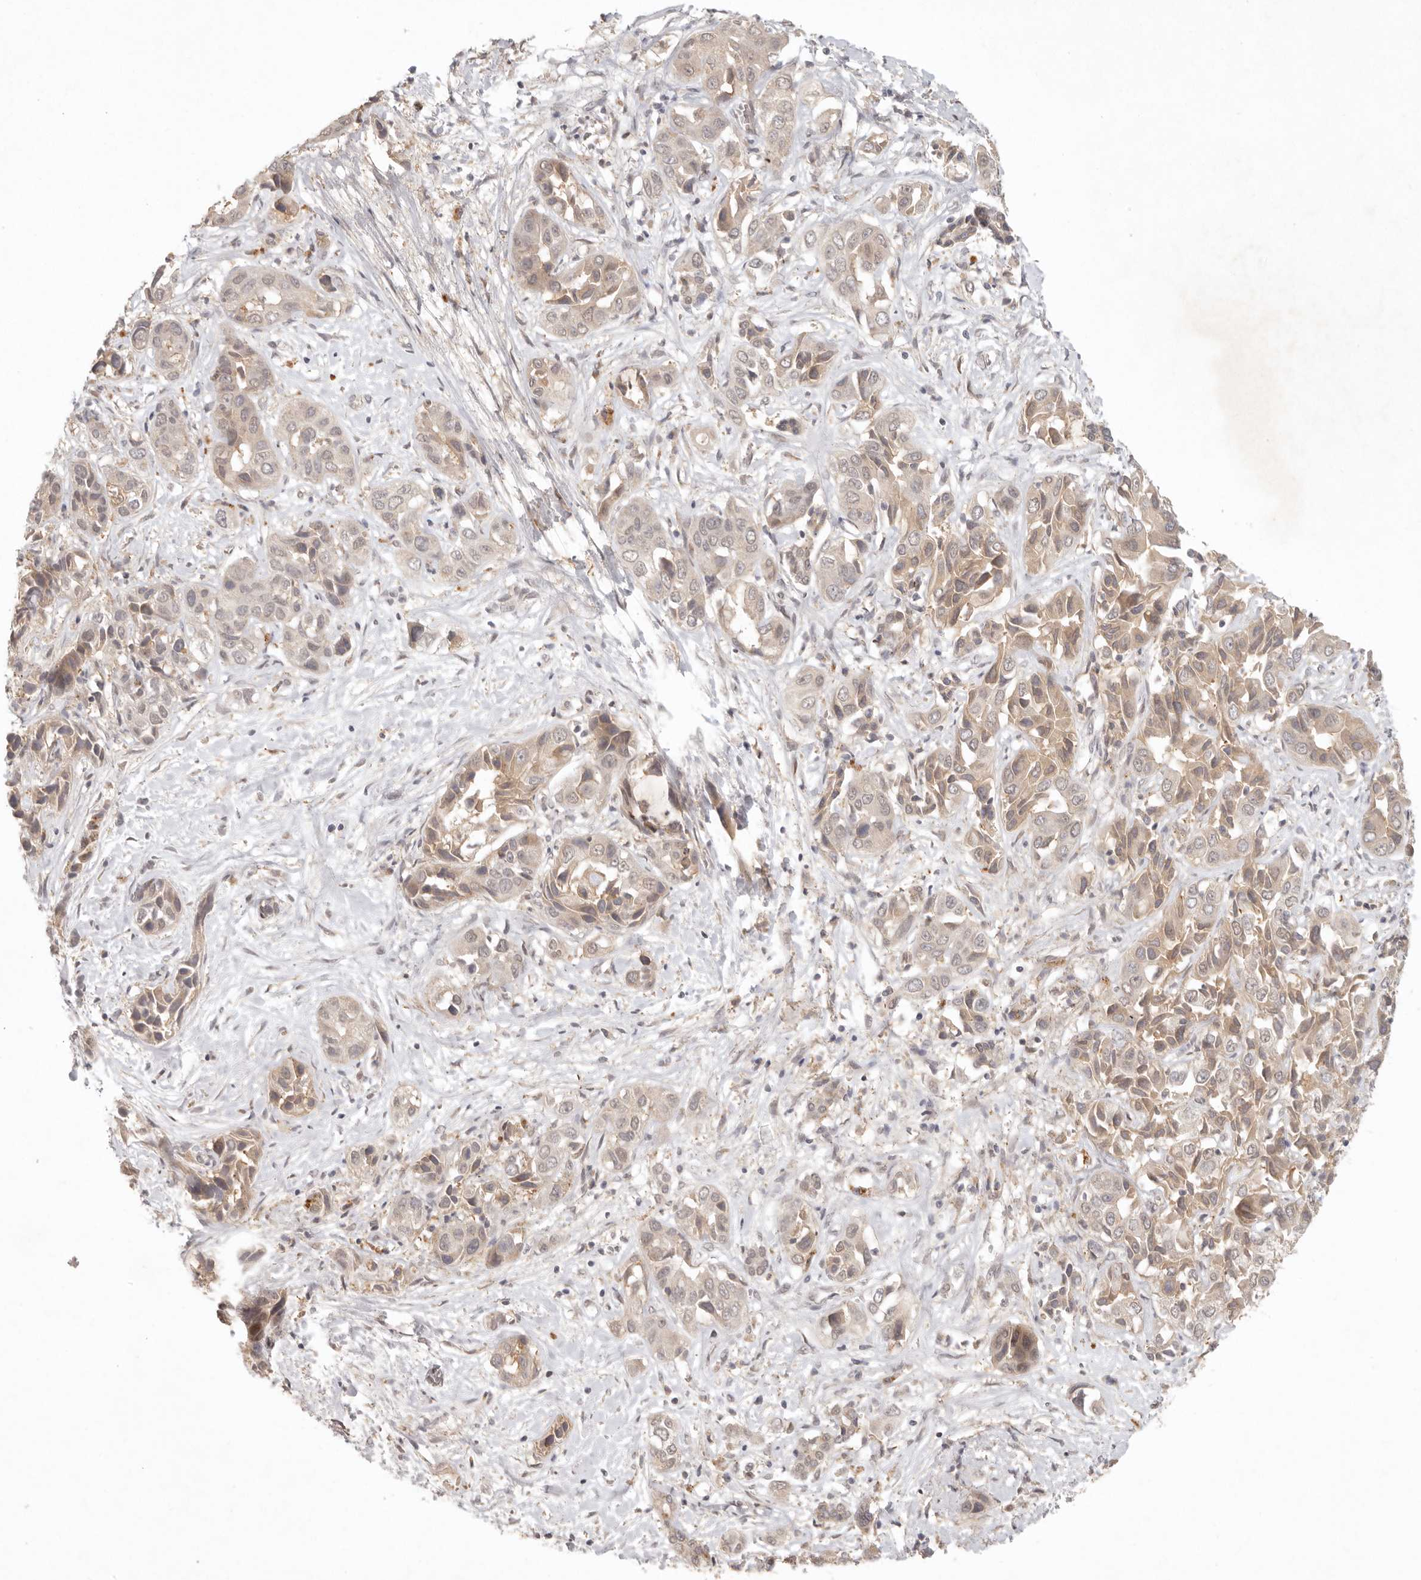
{"staining": {"intensity": "weak", "quantity": ">75%", "location": "cytoplasmic/membranous"}, "tissue": "liver cancer", "cell_type": "Tumor cells", "image_type": "cancer", "snomed": [{"axis": "morphology", "description": "Cholangiocarcinoma"}, {"axis": "topography", "description": "Liver"}], "caption": "Immunohistochemical staining of liver cholangiocarcinoma reveals weak cytoplasmic/membranous protein expression in approximately >75% of tumor cells.", "gene": "LRRC75A", "patient": {"sex": "female", "age": 52}}